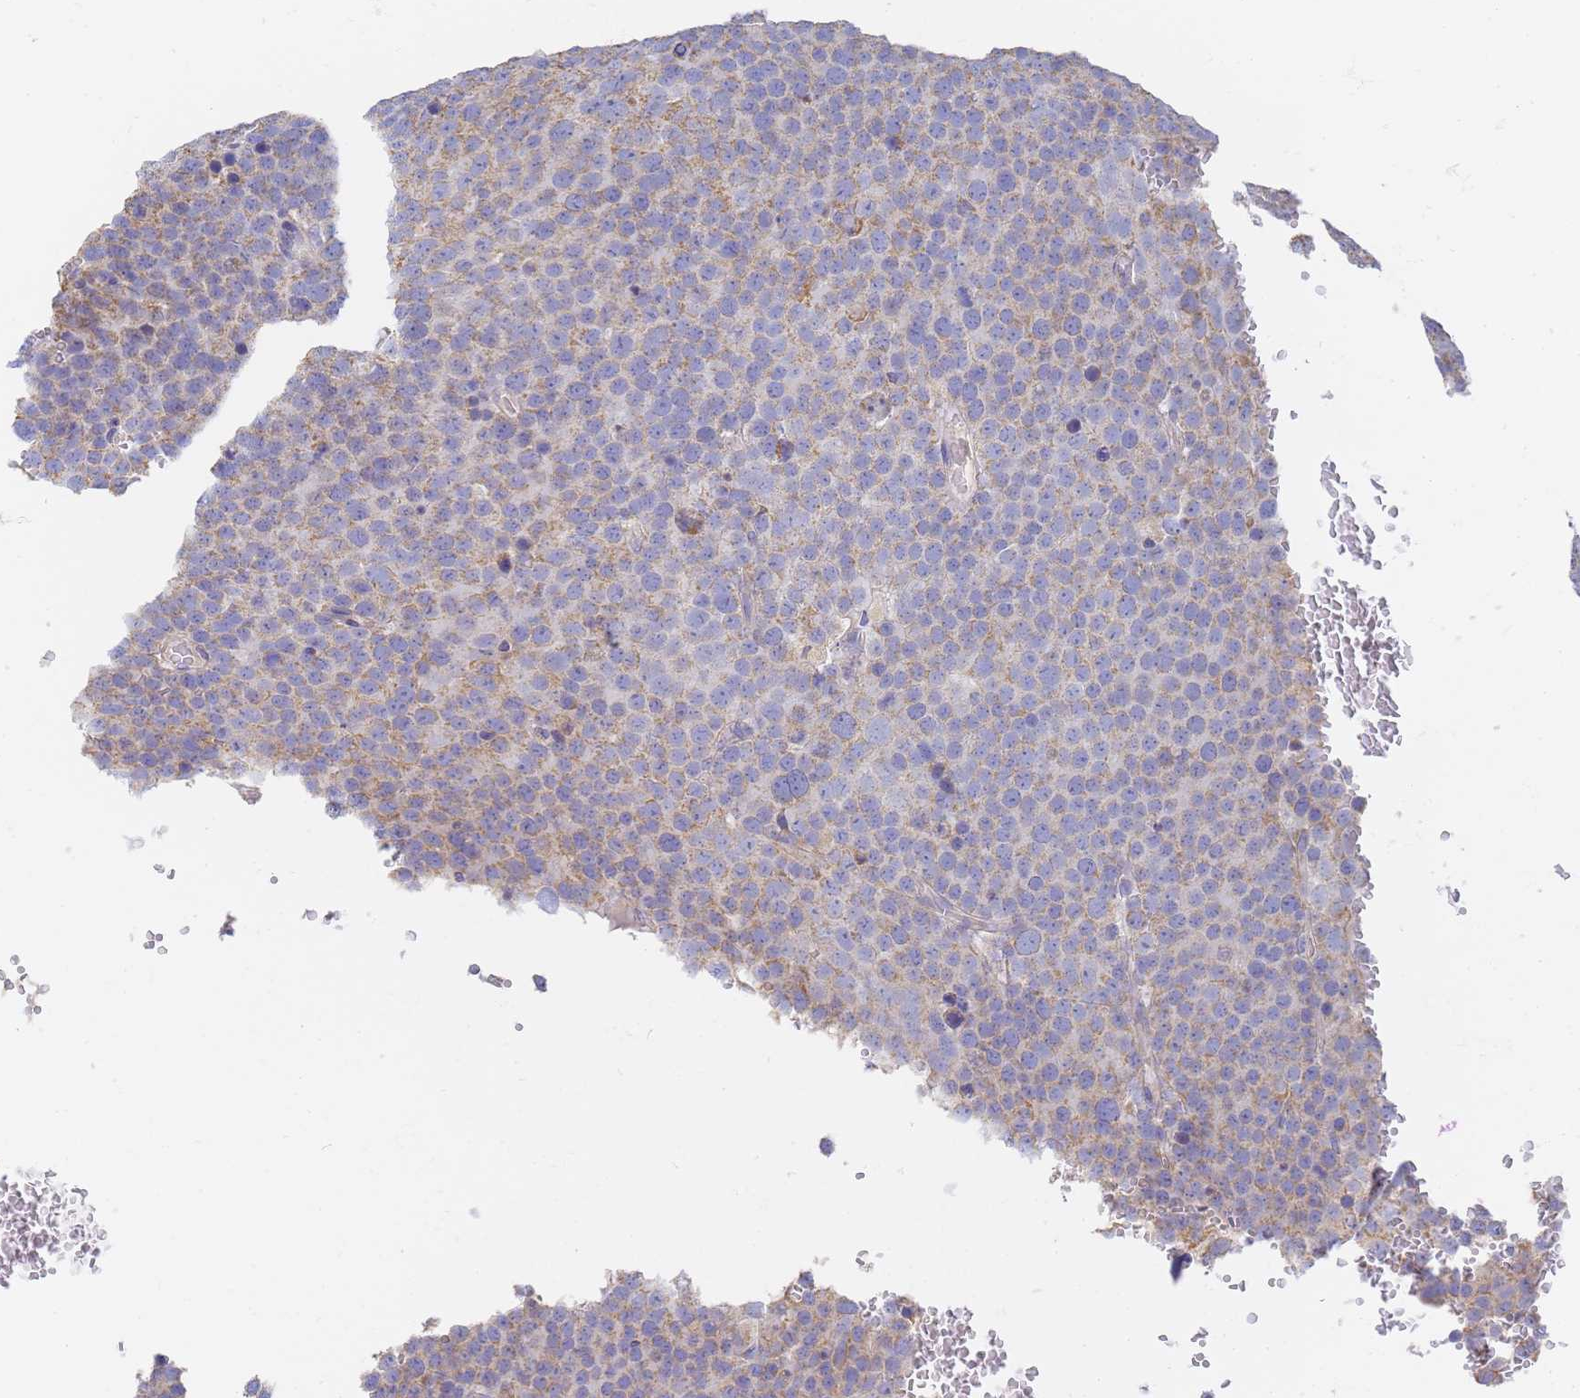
{"staining": {"intensity": "moderate", "quantity": "25%-75%", "location": "cytoplasmic/membranous"}, "tissue": "testis cancer", "cell_type": "Tumor cells", "image_type": "cancer", "snomed": [{"axis": "morphology", "description": "Seminoma, NOS"}, {"axis": "topography", "description": "Testis"}], "caption": "This is an image of immunohistochemistry staining of testis cancer (seminoma), which shows moderate expression in the cytoplasmic/membranous of tumor cells.", "gene": "UTP23", "patient": {"sex": "male", "age": 71}}